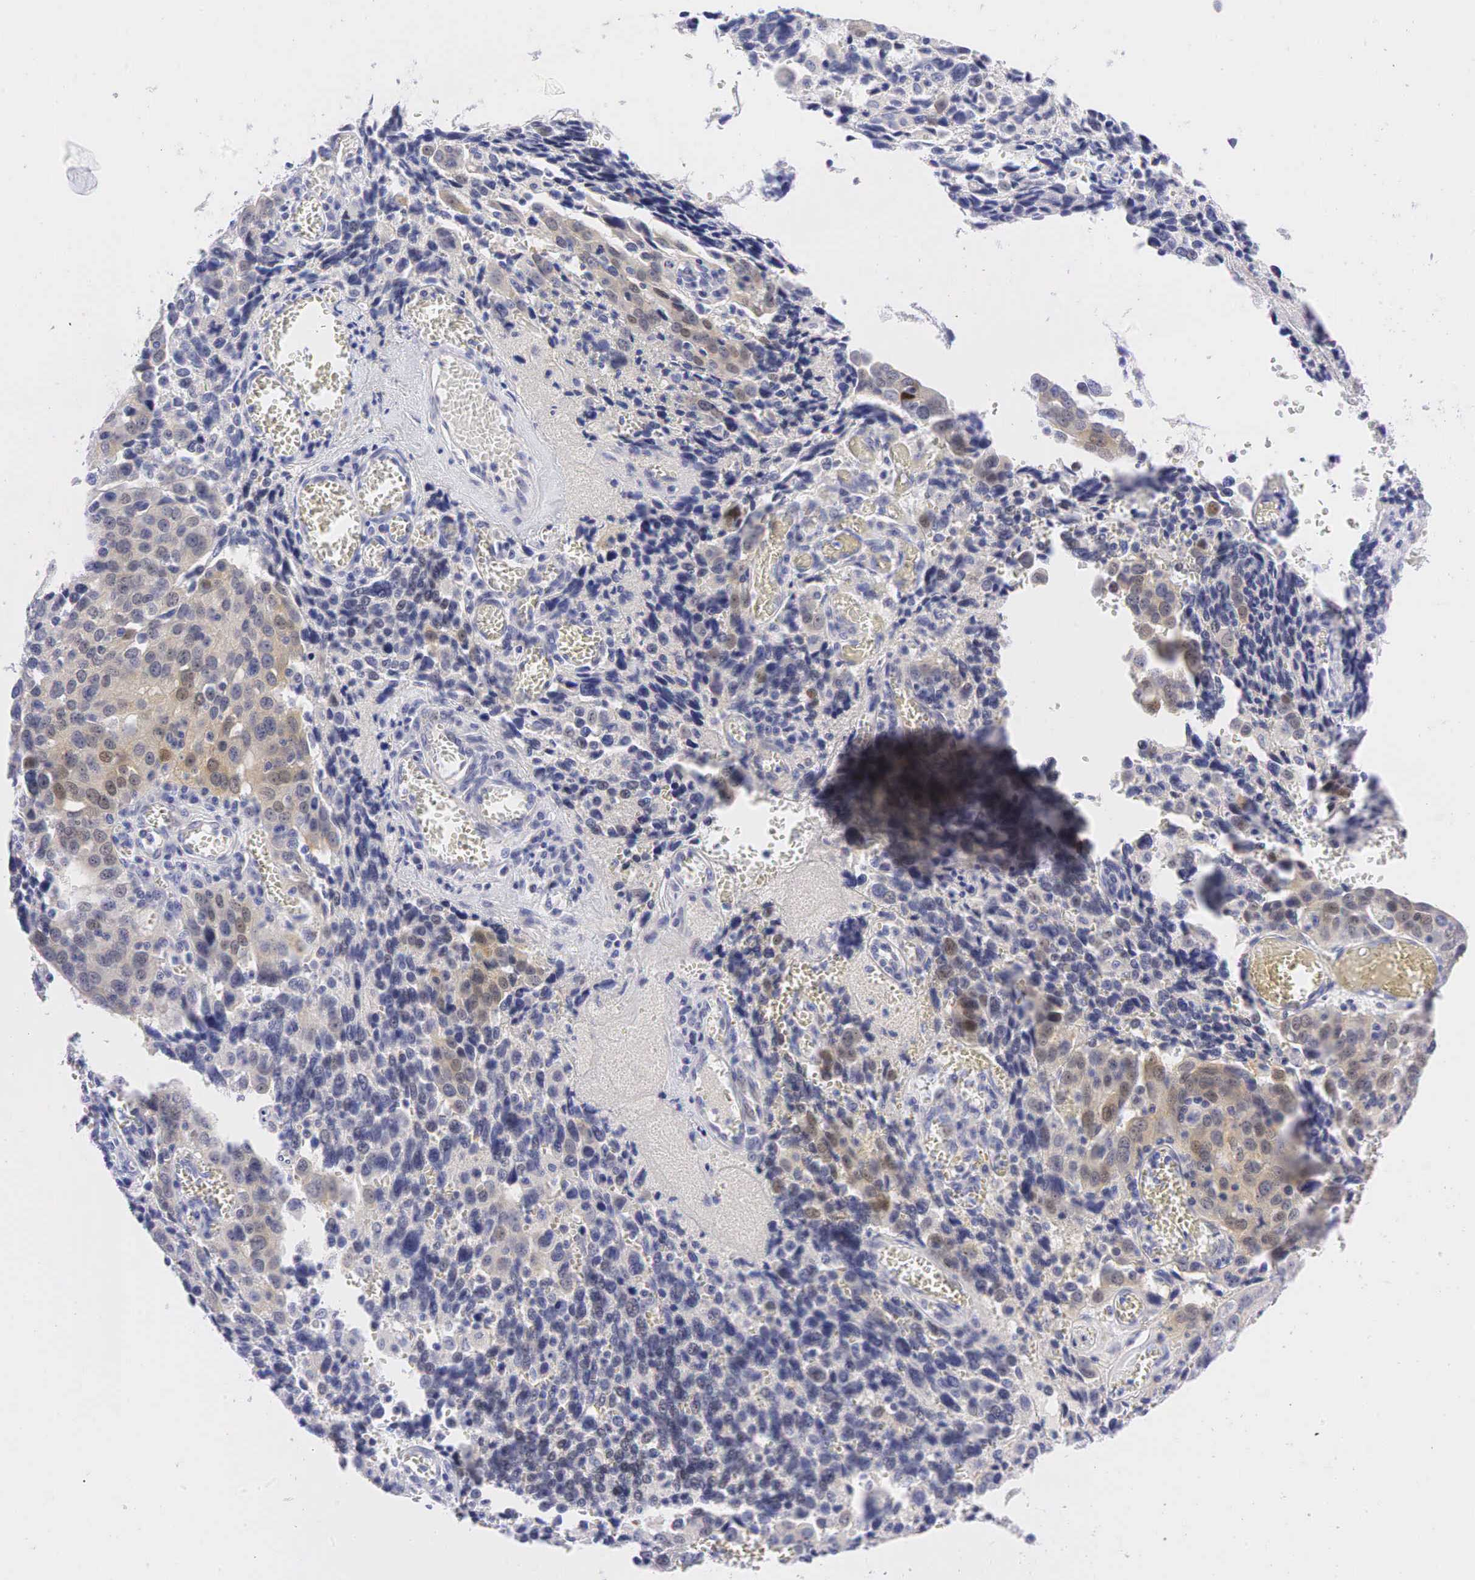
{"staining": {"intensity": "weak", "quantity": "25%-75%", "location": "cytoplasmic/membranous,nuclear"}, "tissue": "ovarian cancer", "cell_type": "Tumor cells", "image_type": "cancer", "snomed": [{"axis": "morphology", "description": "Carcinoma, endometroid"}, {"axis": "topography", "description": "Ovary"}], "caption": "A low amount of weak cytoplasmic/membranous and nuclear staining is appreciated in about 25%-75% of tumor cells in ovarian endometroid carcinoma tissue. (Stains: DAB in brown, nuclei in blue, Microscopy: brightfield microscopy at high magnification).", "gene": "AR", "patient": {"sex": "female", "age": 75}}